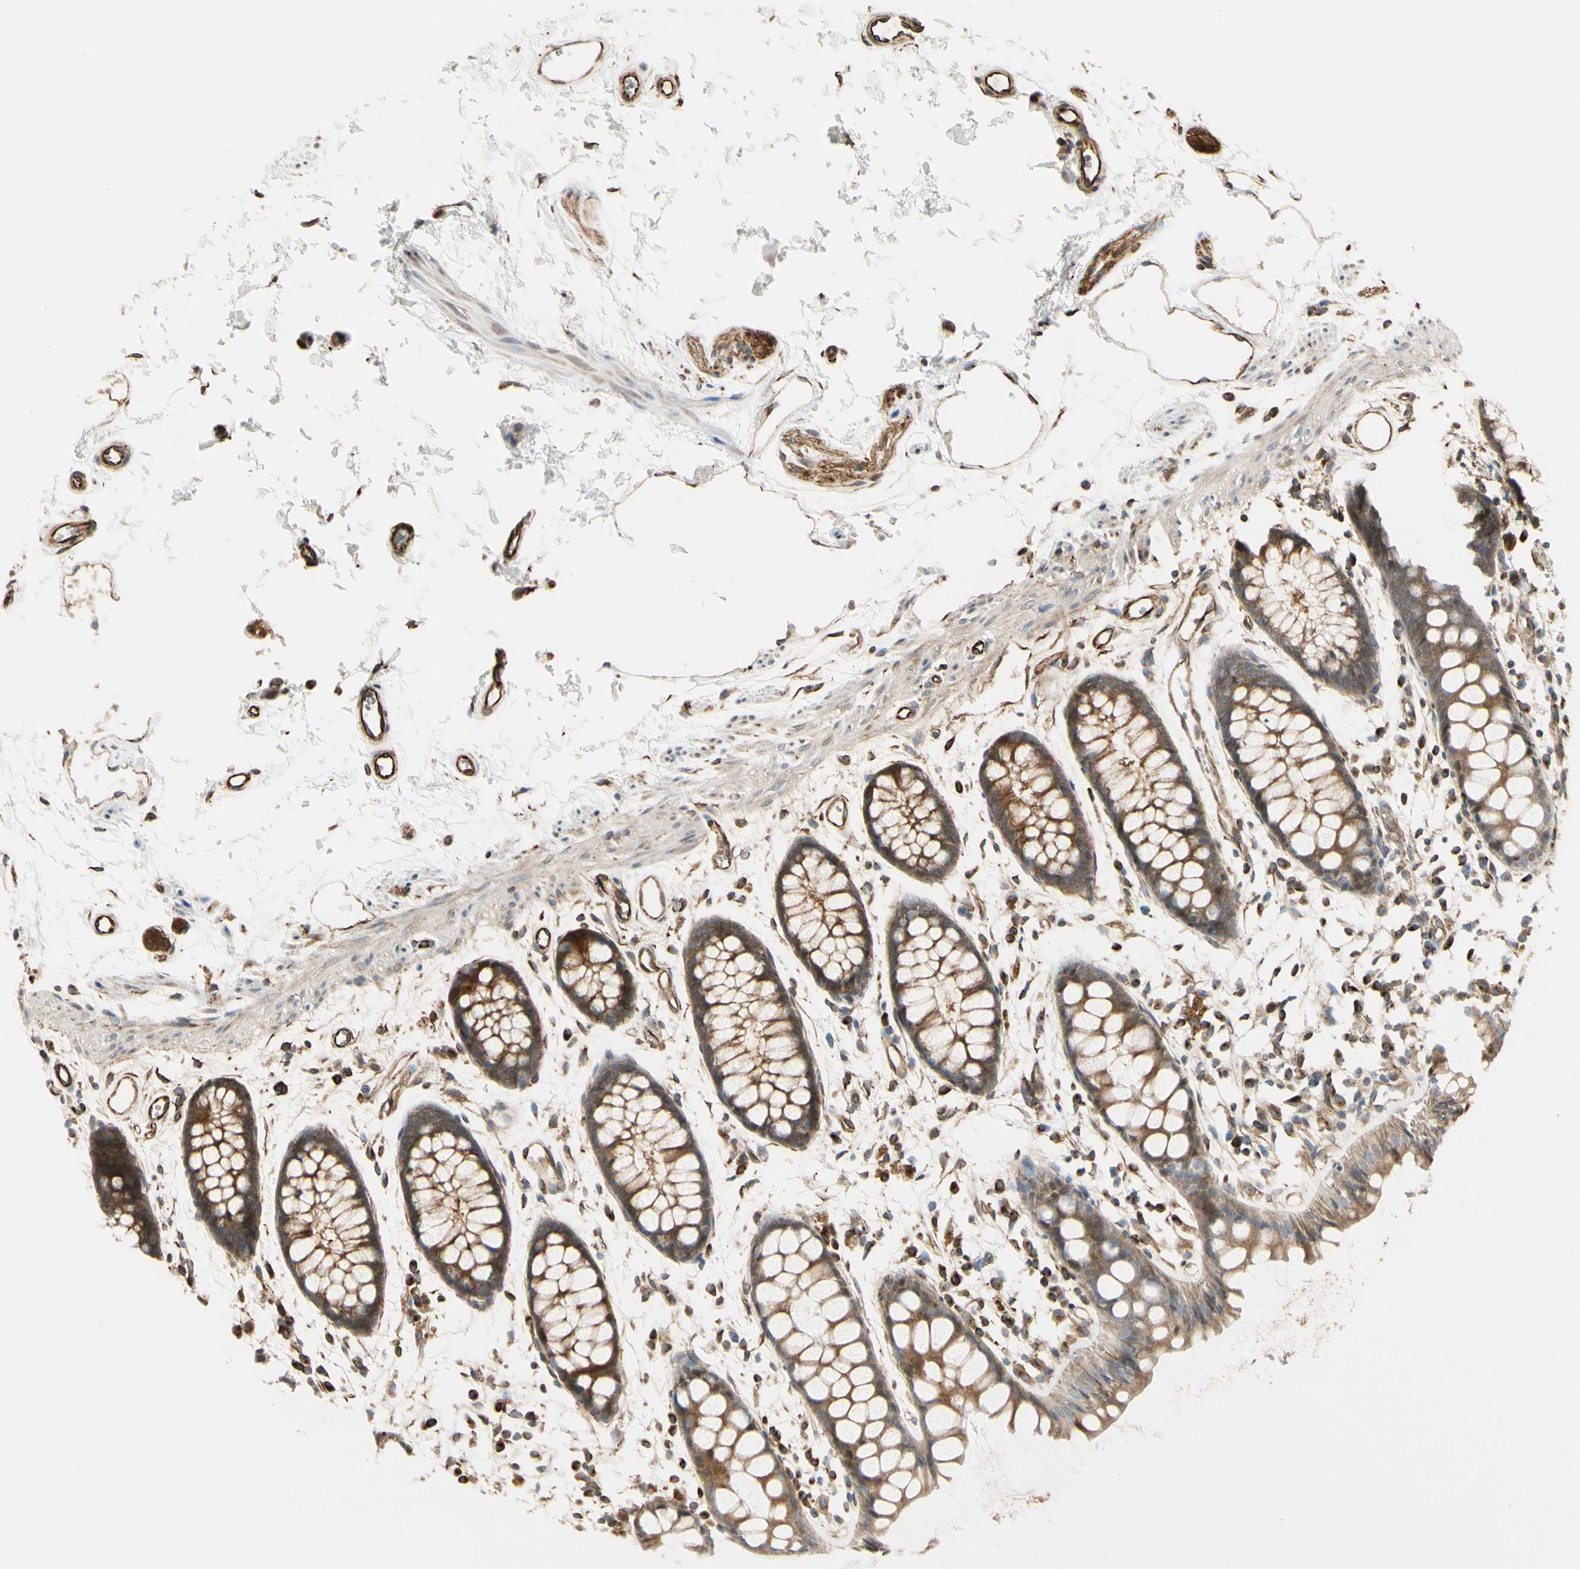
{"staining": {"intensity": "strong", "quantity": ">75%", "location": "cytoplasmic/membranous"}, "tissue": "rectum", "cell_type": "Glandular cells", "image_type": "normal", "snomed": [{"axis": "morphology", "description": "Normal tissue, NOS"}, {"axis": "topography", "description": "Rectum"}], "caption": "Immunohistochemistry (DAB (3,3'-diaminobenzidine)) staining of normal human rectum shows strong cytoplasmic/membranous protein expression in about >75% of glandular cells.", "gene": "FTH1", "patient": {"sex": "female", "age": 66}}